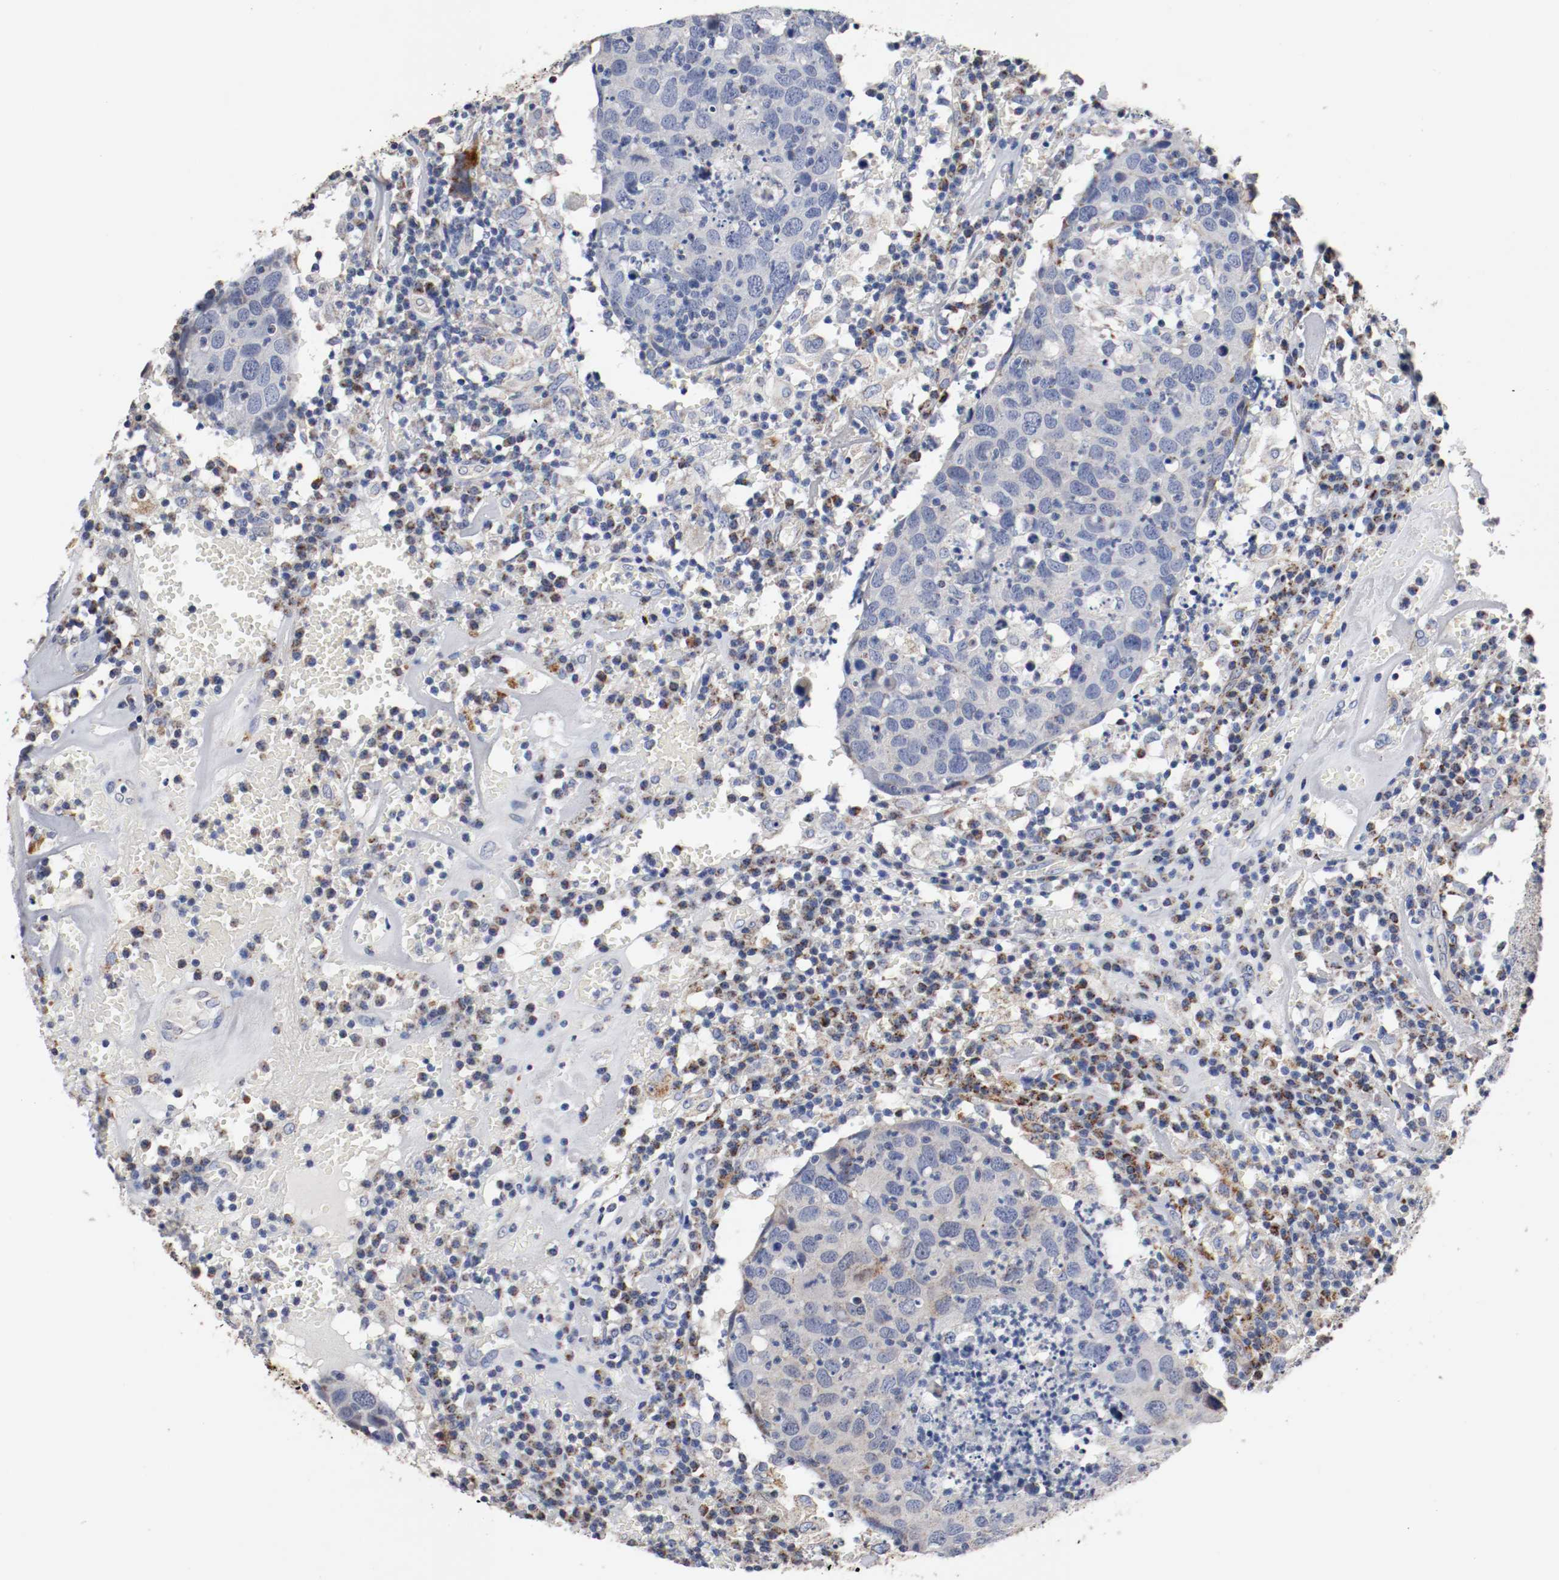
{"staining": {"intensity": "moderate", "quantity": "25%-75%", "location": "cytoplasmic/membranous"}, "tissue": "head and neck cancer", "cell_type": "Tumor cells", "image_type": "cancer", "snomed": [{"axis": "morphology", "description": "Adenocarcinoma, NOS"}, {"axis": "topography", "description": "Salivary gland"}, {"axis": "topography", "description": "Head-Neck"}], "caption": "A micrograph of human adenocarcinoma (head and neck) stained for a protein demonstrates moderate cytoplasmic/membranous brown staining in tumor cells. Immunohistochemistry (ihc) stains the protein of interest in brown and the nuclei are stained blue.", "gene": "TUBD1", "patient": {"sex": "female", "age": 65}}